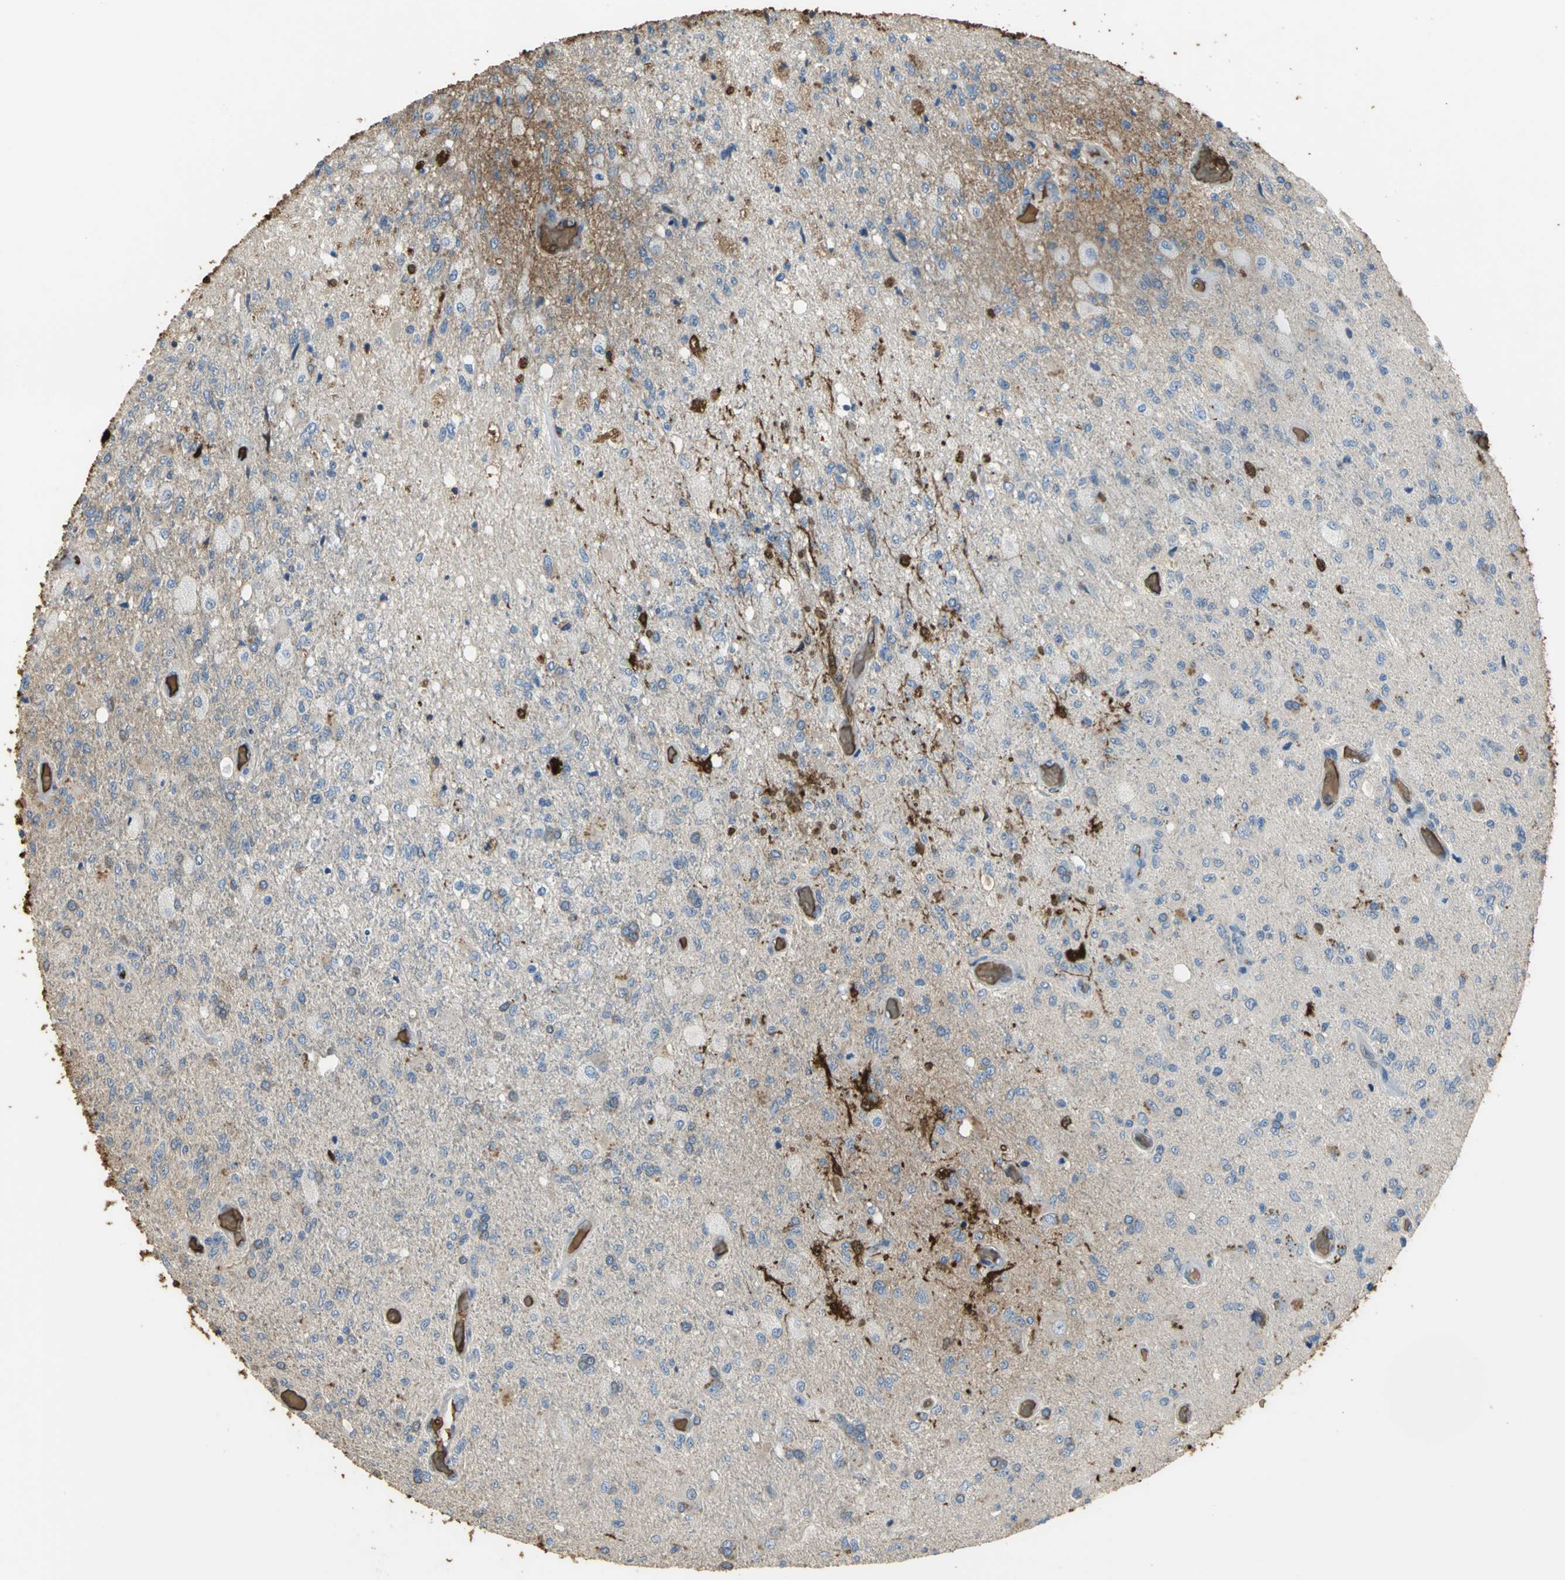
{"staining": {"intensity": "moderate", "quantity": "25%-75%", "location": "cytoplasmic/membranous"}, "tissue": "glioma", "cell_type": "Tumor cells", "image_type": "cancer", "snomed": [{"axis": "morphology", "description": "Normal tissue, NOS"}, {"axis": "morphology", "description": "Glioma, malignant, High grade"}, {"axis": "topography", "description": "Cerebral cortex"}], "caption": "Immunohistochemistry image of neoplastic tissue: human high-grade glioma (malignant) stained using immunohistochemistry exhibits medium levels of moderate protein expression localized specifically in the cytoplasmic/membranous of tumor cells, appearing as a cytoplasmic/membranous brown color.", "gene": "TREM1", "patient": {"sex": "male", "age": 77}}